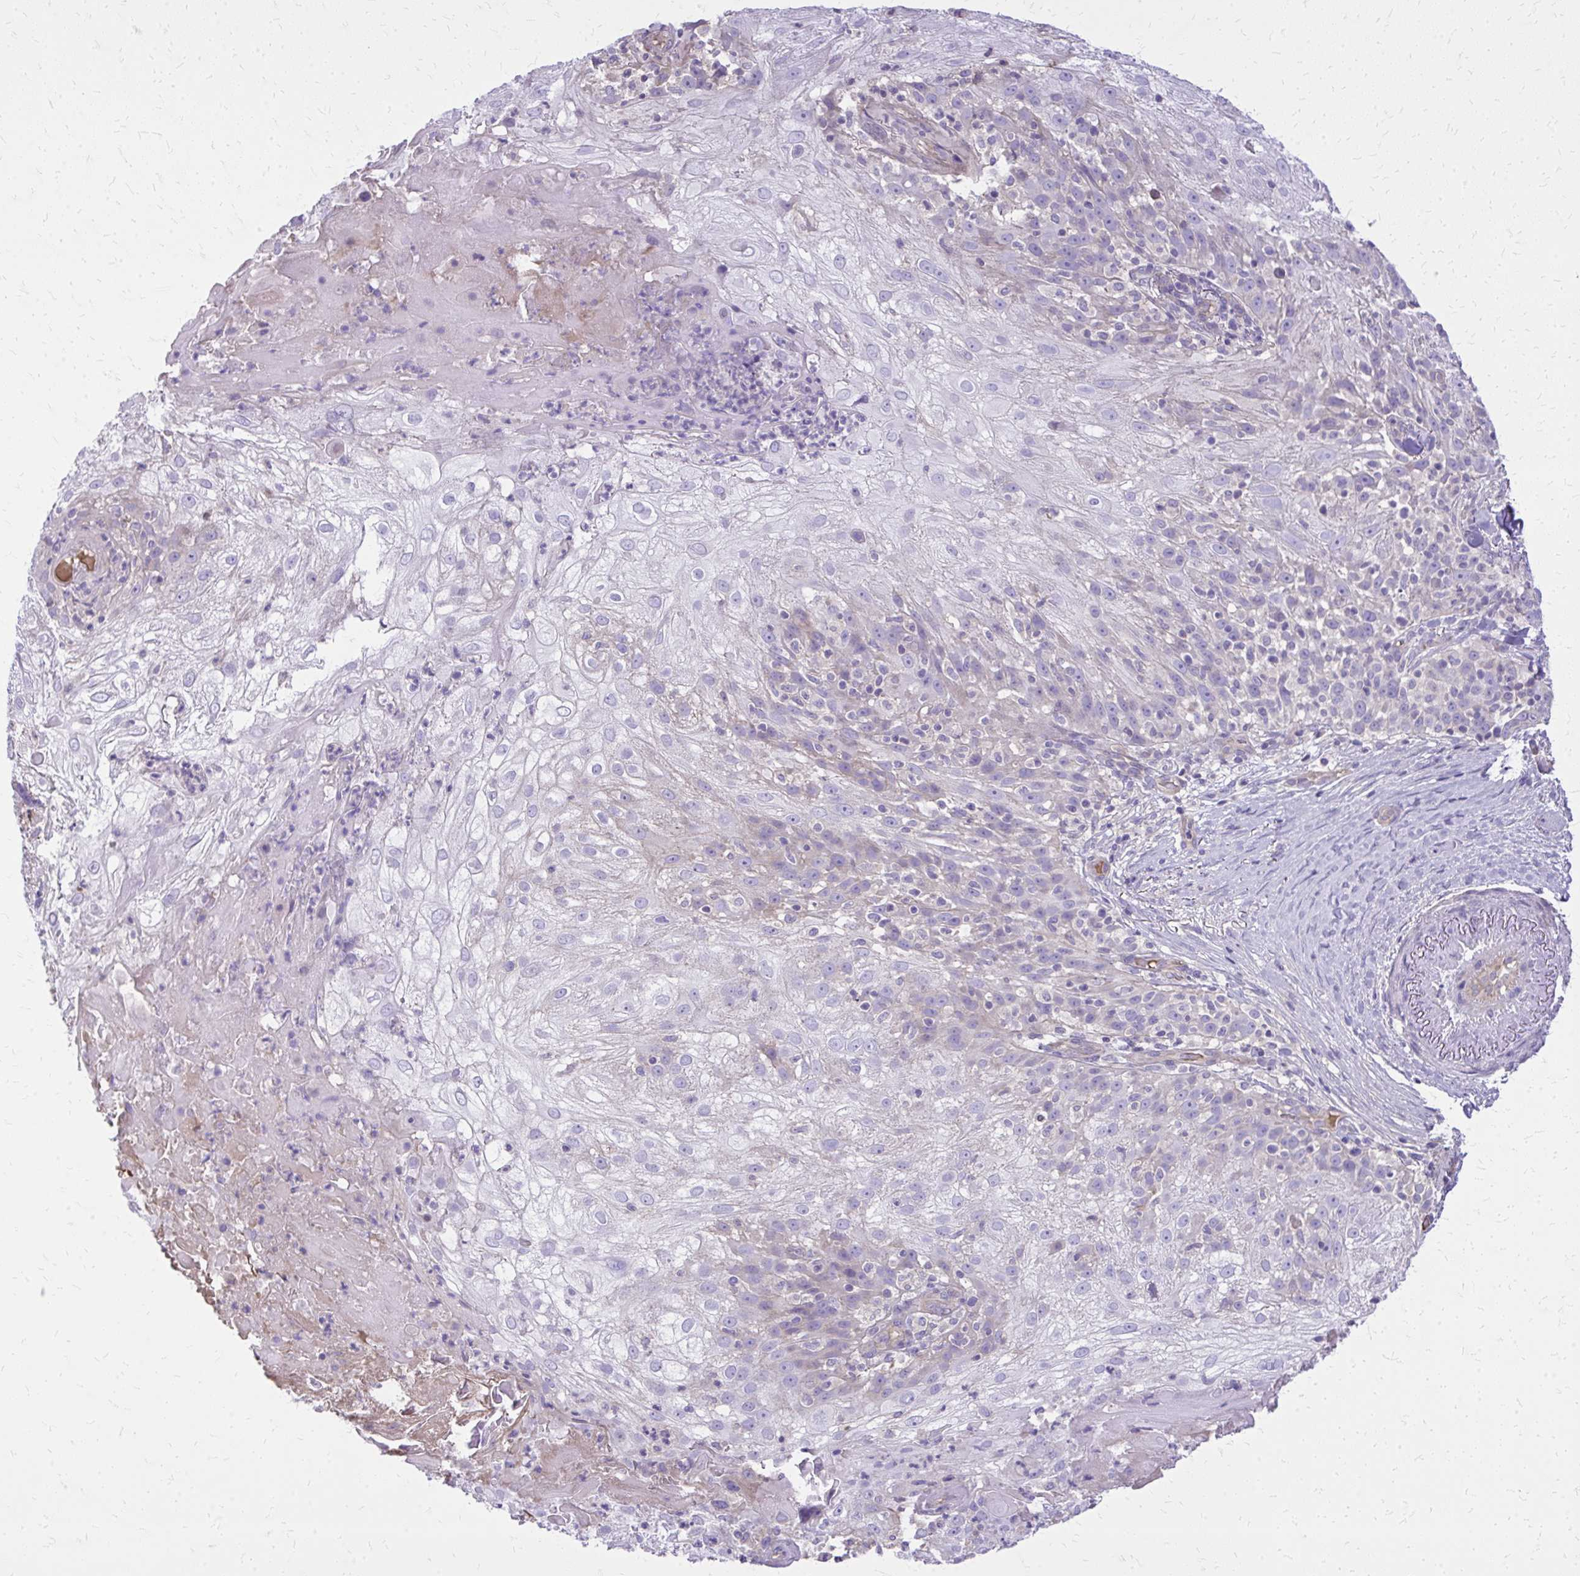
{"staining": {"intensity": "negative", "quantity": "none", "location": "none"}, "tissue": "skin cancer", "cell_type": "Tumor cells", "image_type": "cancer", "snomed": [{"axis": "morphology", "description": "Normal tissue, NOS"}, {"axis": "morphology", "description": "Squamous cell carcinoma, NOS"}, {"axis": "topography", "description": "Skin"}], "caption": "An immunohistochemistry histopathology image of skin squamous cell carcinoma is shown. There is no staining in tumor cells of skin squamous cell carcinoma. (DAB immunohistochemistry (IHC) visualized using brightfield microscopy, high magnification).", "gene": "RUNDC3B", "patient": {"sex": "female", "age": 83}}